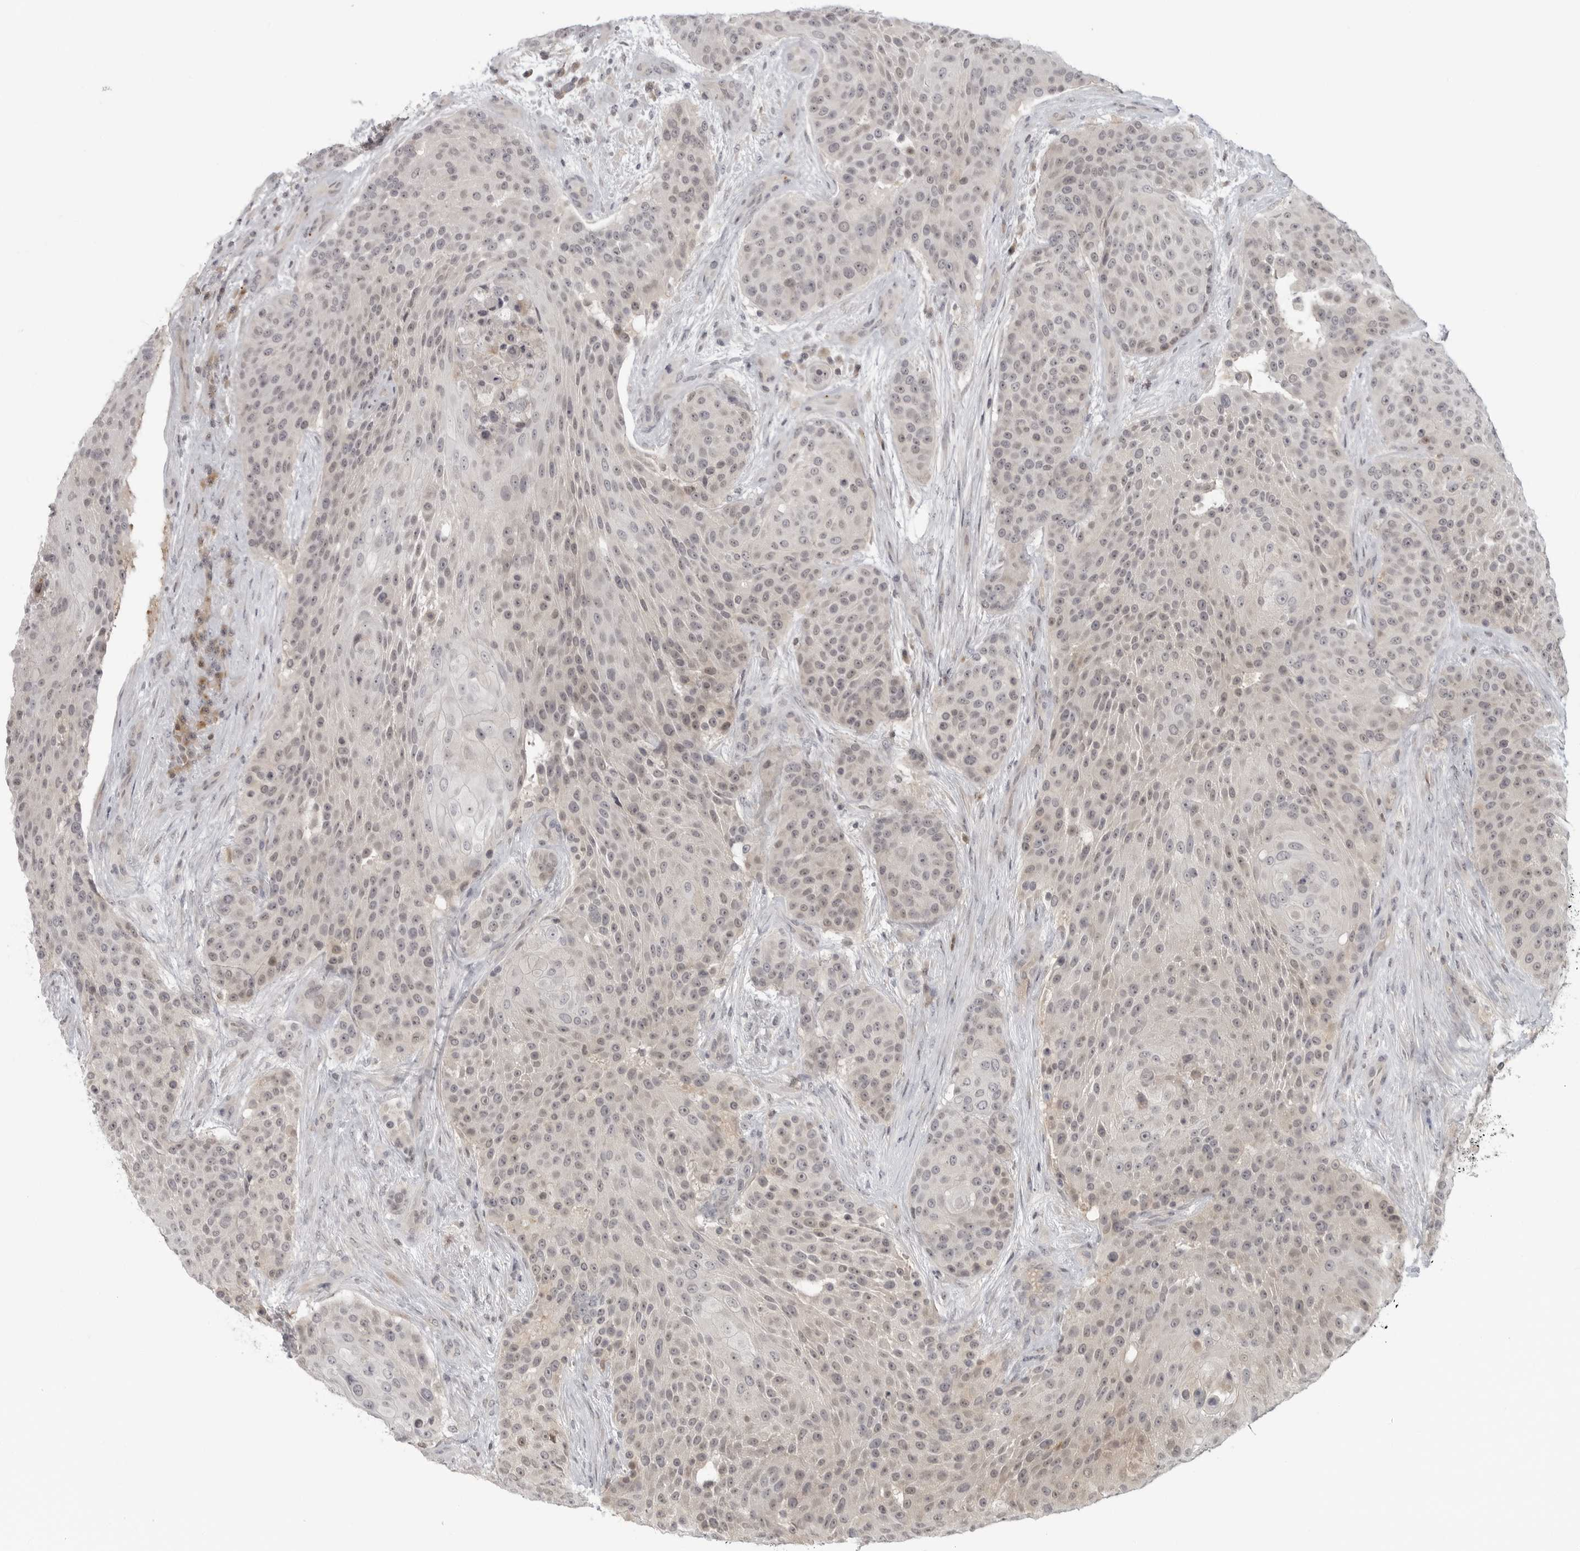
{"staining": {"intensity": "weak", "quantity": "25%-75%", "location": "nuclear"}, "tissue": "urothelial cancer", "cell_type": "Tumor cells", "image_type": "cancer", "snomed": [{"axis": "morphology", "description": "Urothelial carcinoma, High grade"}, {"axis": "topography", "description": "Urinary bladder"}], "caption": "Human urothelial cancer stained with a brown dye exhibits weak nuclear positive expression in approximately 25%-75% of tumor cells.", "gene": "CTIF", "patient": {"sex": "female", "age": 63}}